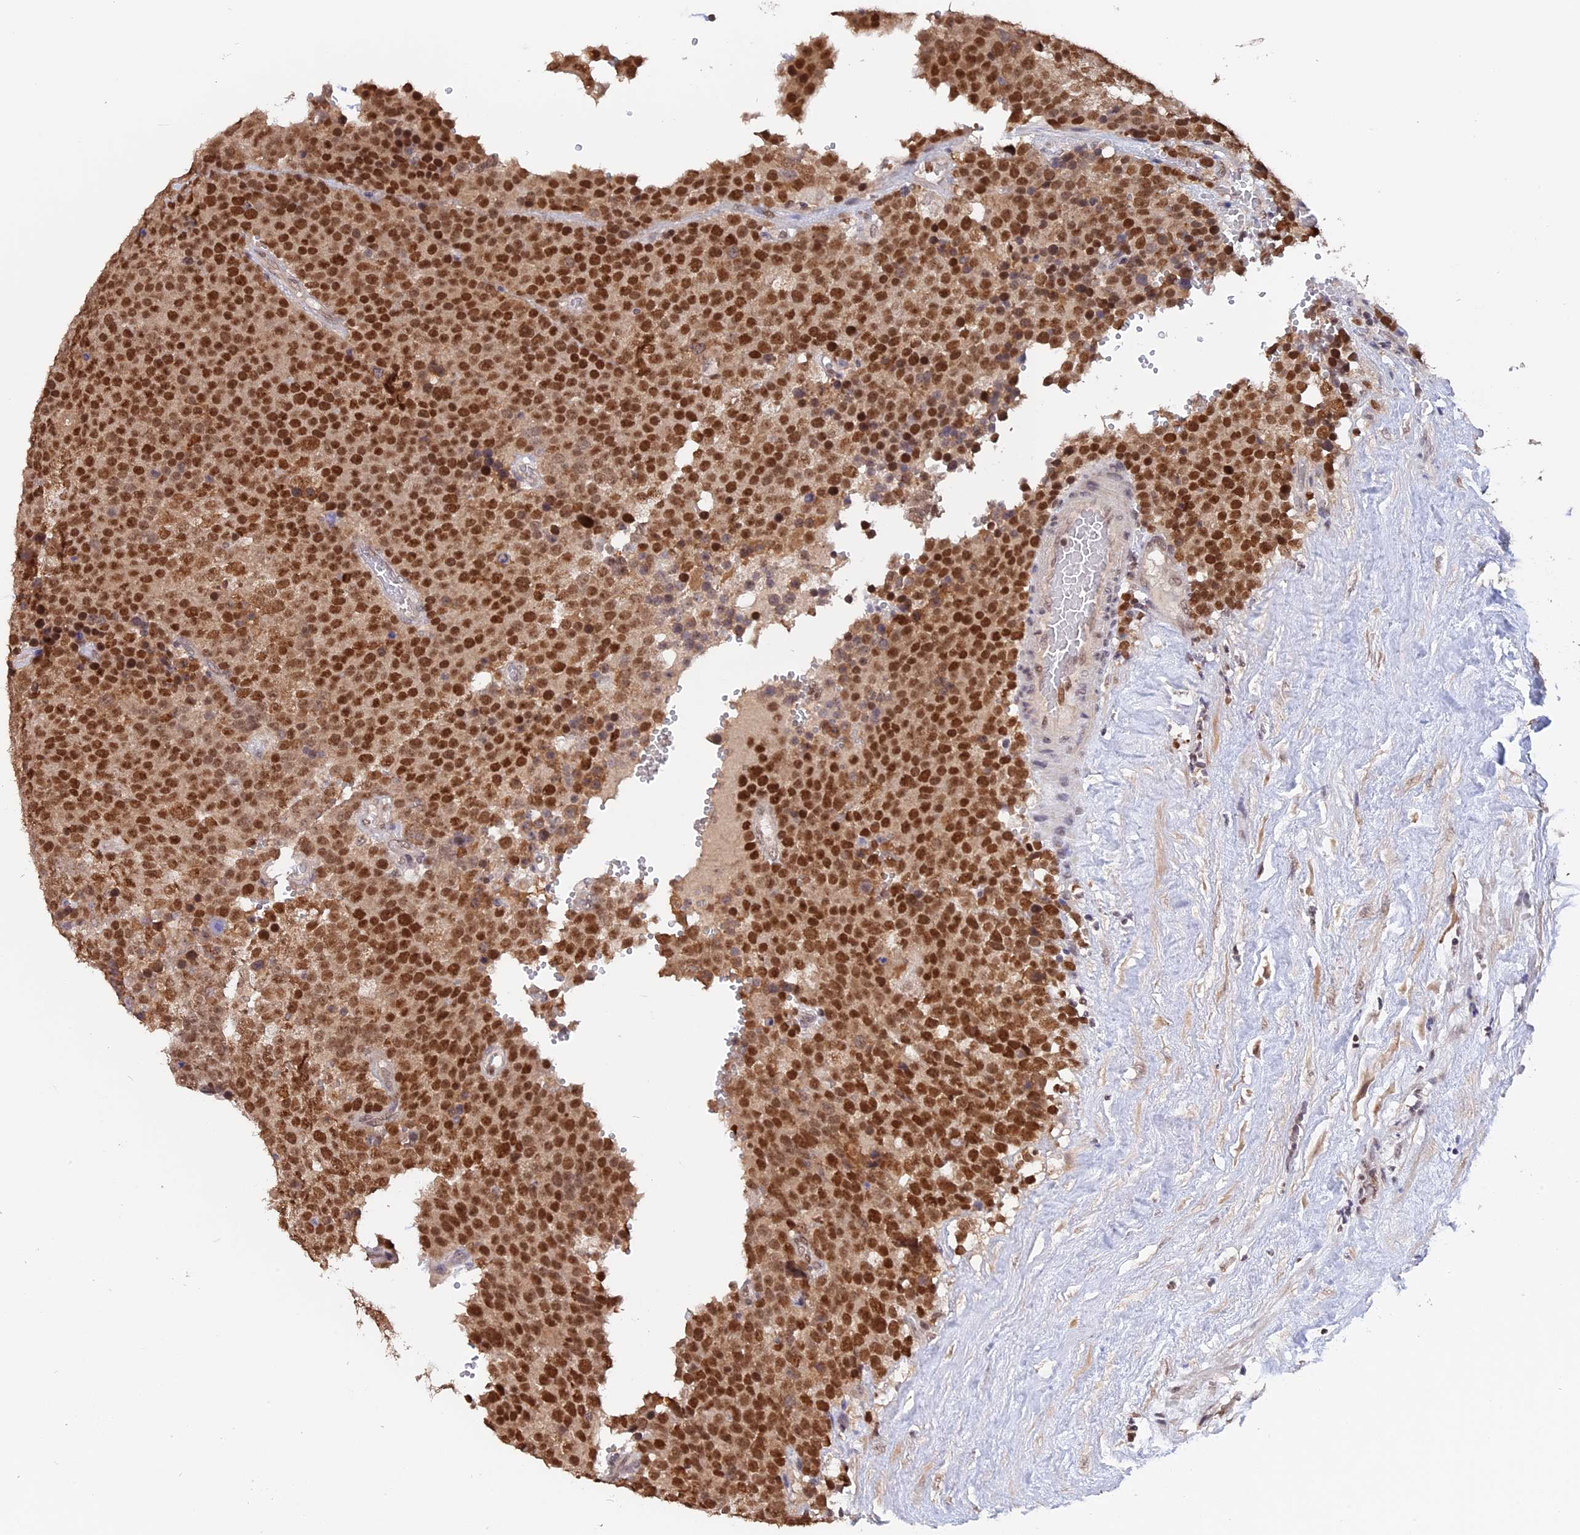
{"staining": {"intensity": "strong", "quantity": ">75%", "location": "nuclear"}, "tissue": "testis cancer", "cell_type": "Tumor cells", "image_type": "cancer", "snomed": [{"axis": "morphology", "description": "Seminoma, NOS"}, {"axis": "topography", "description": "Testis"}], "caption": "Testis cancer stained with IHC demonstrates strong nuclear positivity in approximately >75% of tumor cells.", "gene": "RFC5", "patient": {"sex": "male", "age": 71}}